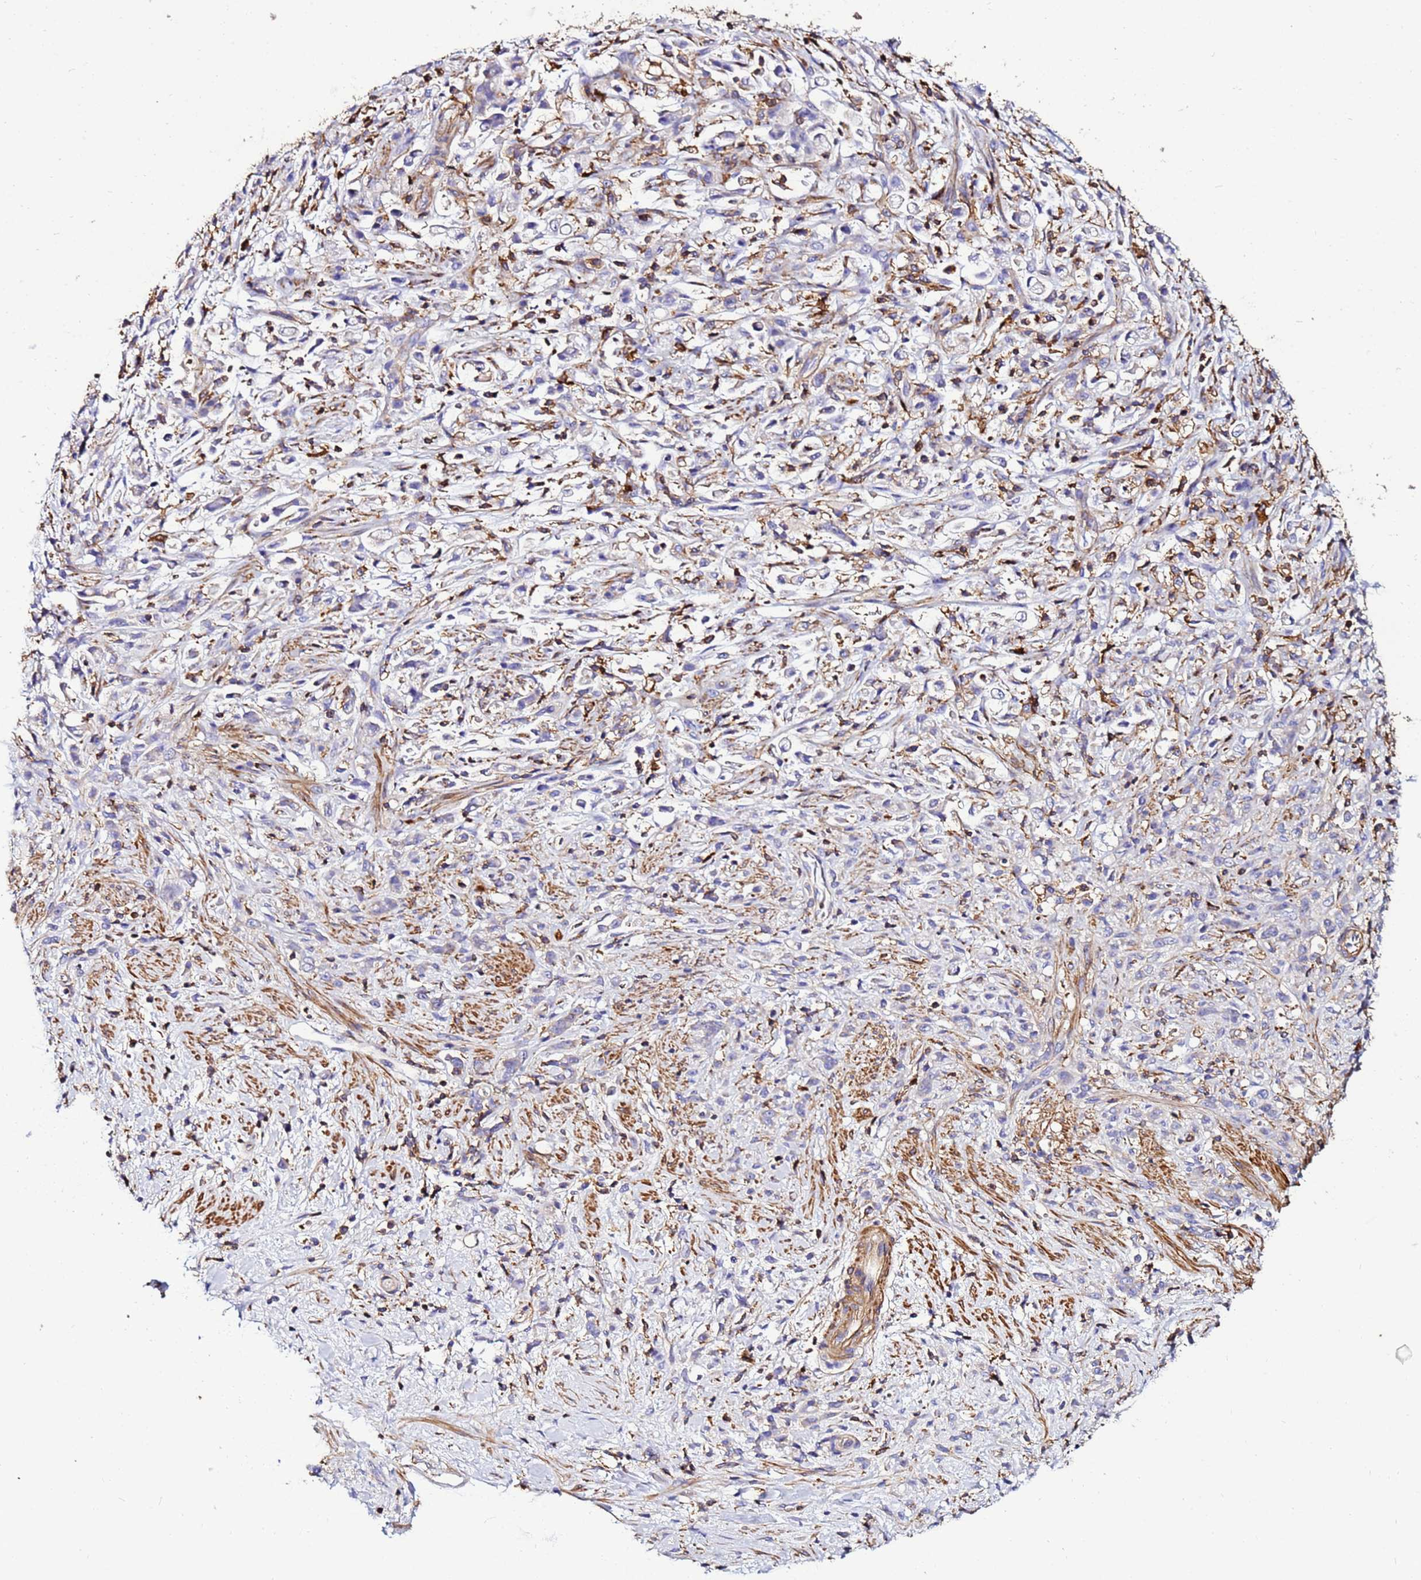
{"staining": {"intensity": "negative", "quantity": "none", "location": "none"}, "tissue": "stomach cancer", "cell_type": "Tumor cells", "image_type": "cancer", "snomed": [{"axis": "morphology", "description": "Adenocarcinoma, NOS"}, {"axis": "topography", "description": "Stomach"}], "caption": "Immunohistochemistry micrograph of human stomach adenocarcinoma stained for a protein (brown), which demonstrates no expression in tumor cells.", "gene": "ACTB", "patient": {"sex": "female", "age": 60}}